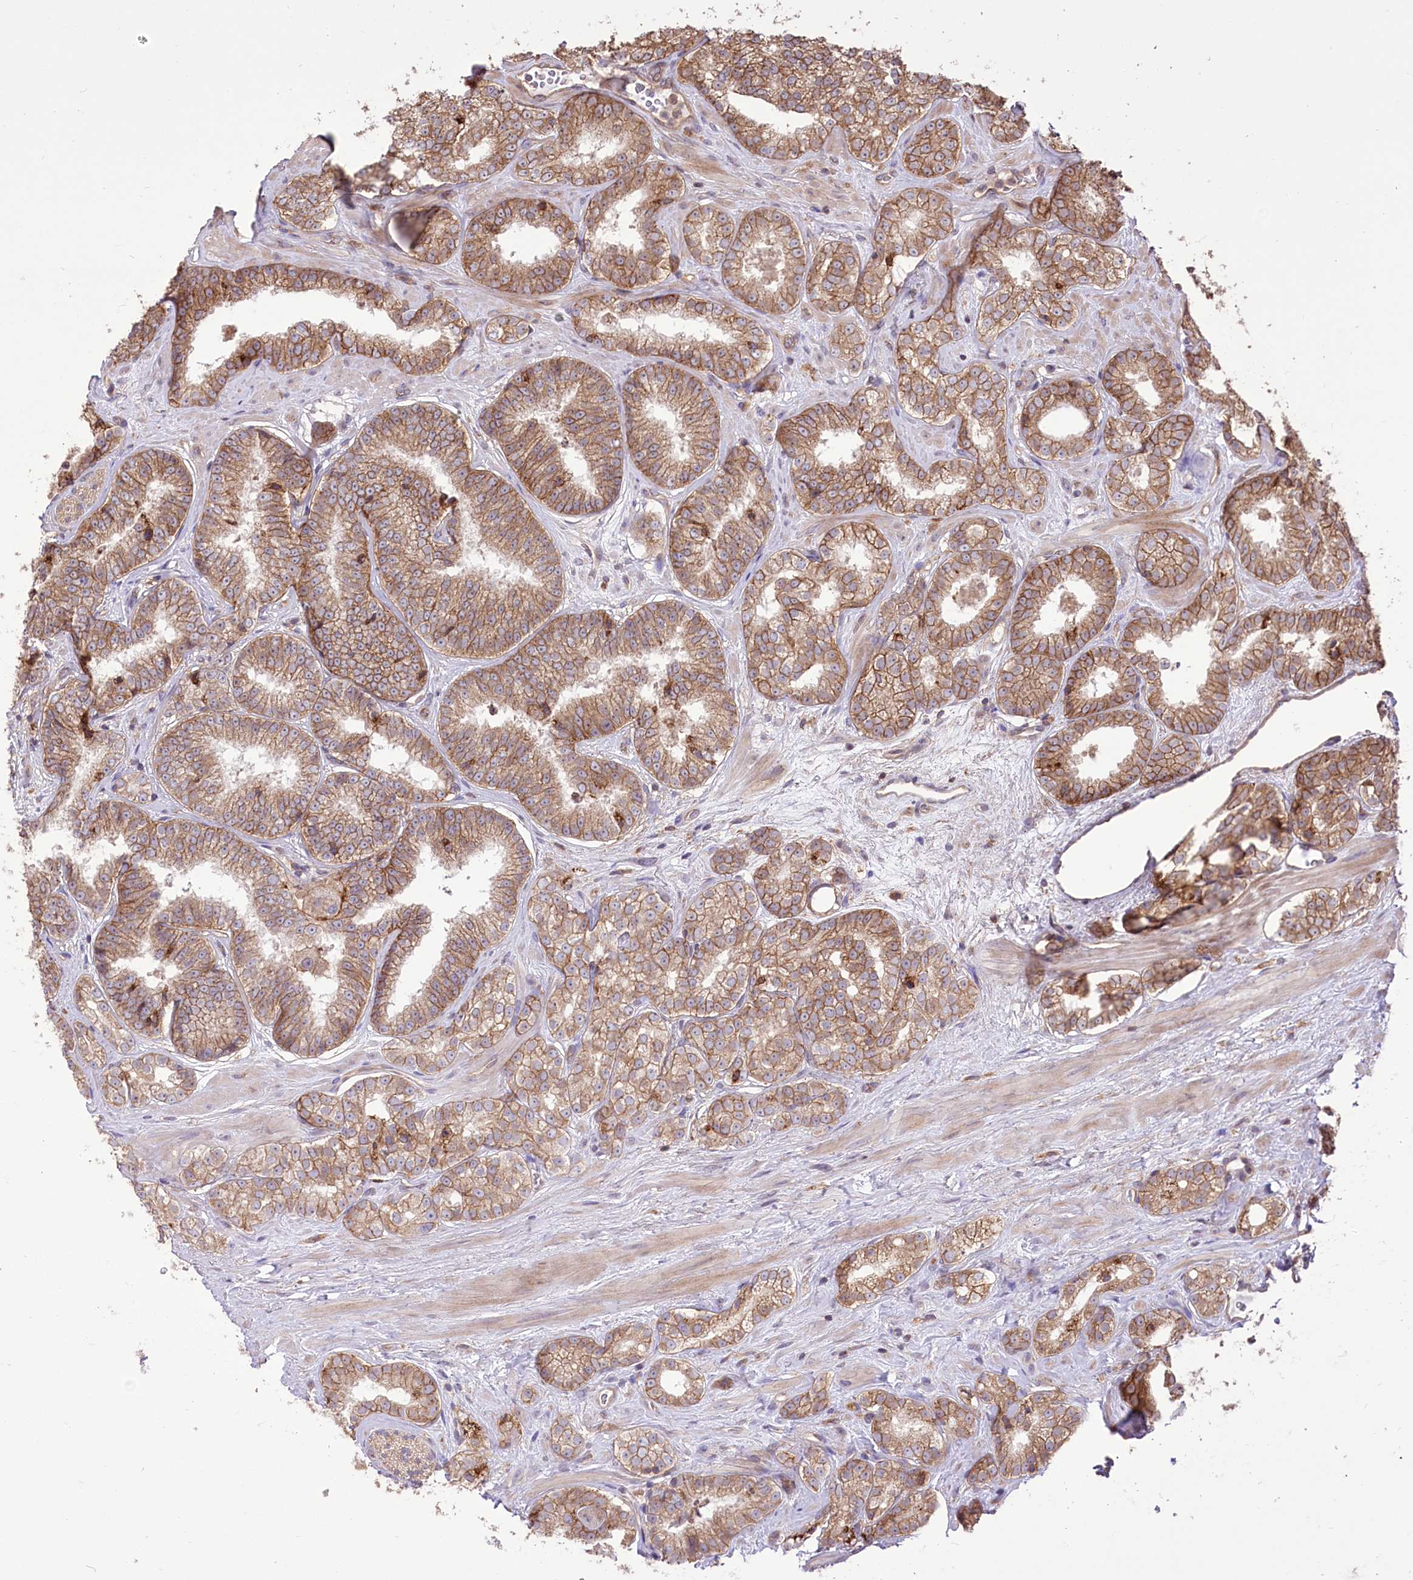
{"staining": {"intensity": "moderate", "quantity": ">75%", "location": "cytoplasmic/membranous"}, "tissue": "prostate cancer", "cell_type": "Tumor cells", "image_type": "cancer", "snomed": [{"axis": "morphology", "description": "Normal tissue, NOS"}, {"axis": "morphology", "description": "Adenocarcinoma, High grade"}, {"axis": "topography", "description": "Prostate"}], "caption": "An immunohistochemistry image of tumor tissue is shown. Protein staining in brown labels moderate cytoplasmic/membranous positivity in prostate cancer within tumor cells.", "gene": "XYLB", "patient": {"sex": "male", "age": 83}}